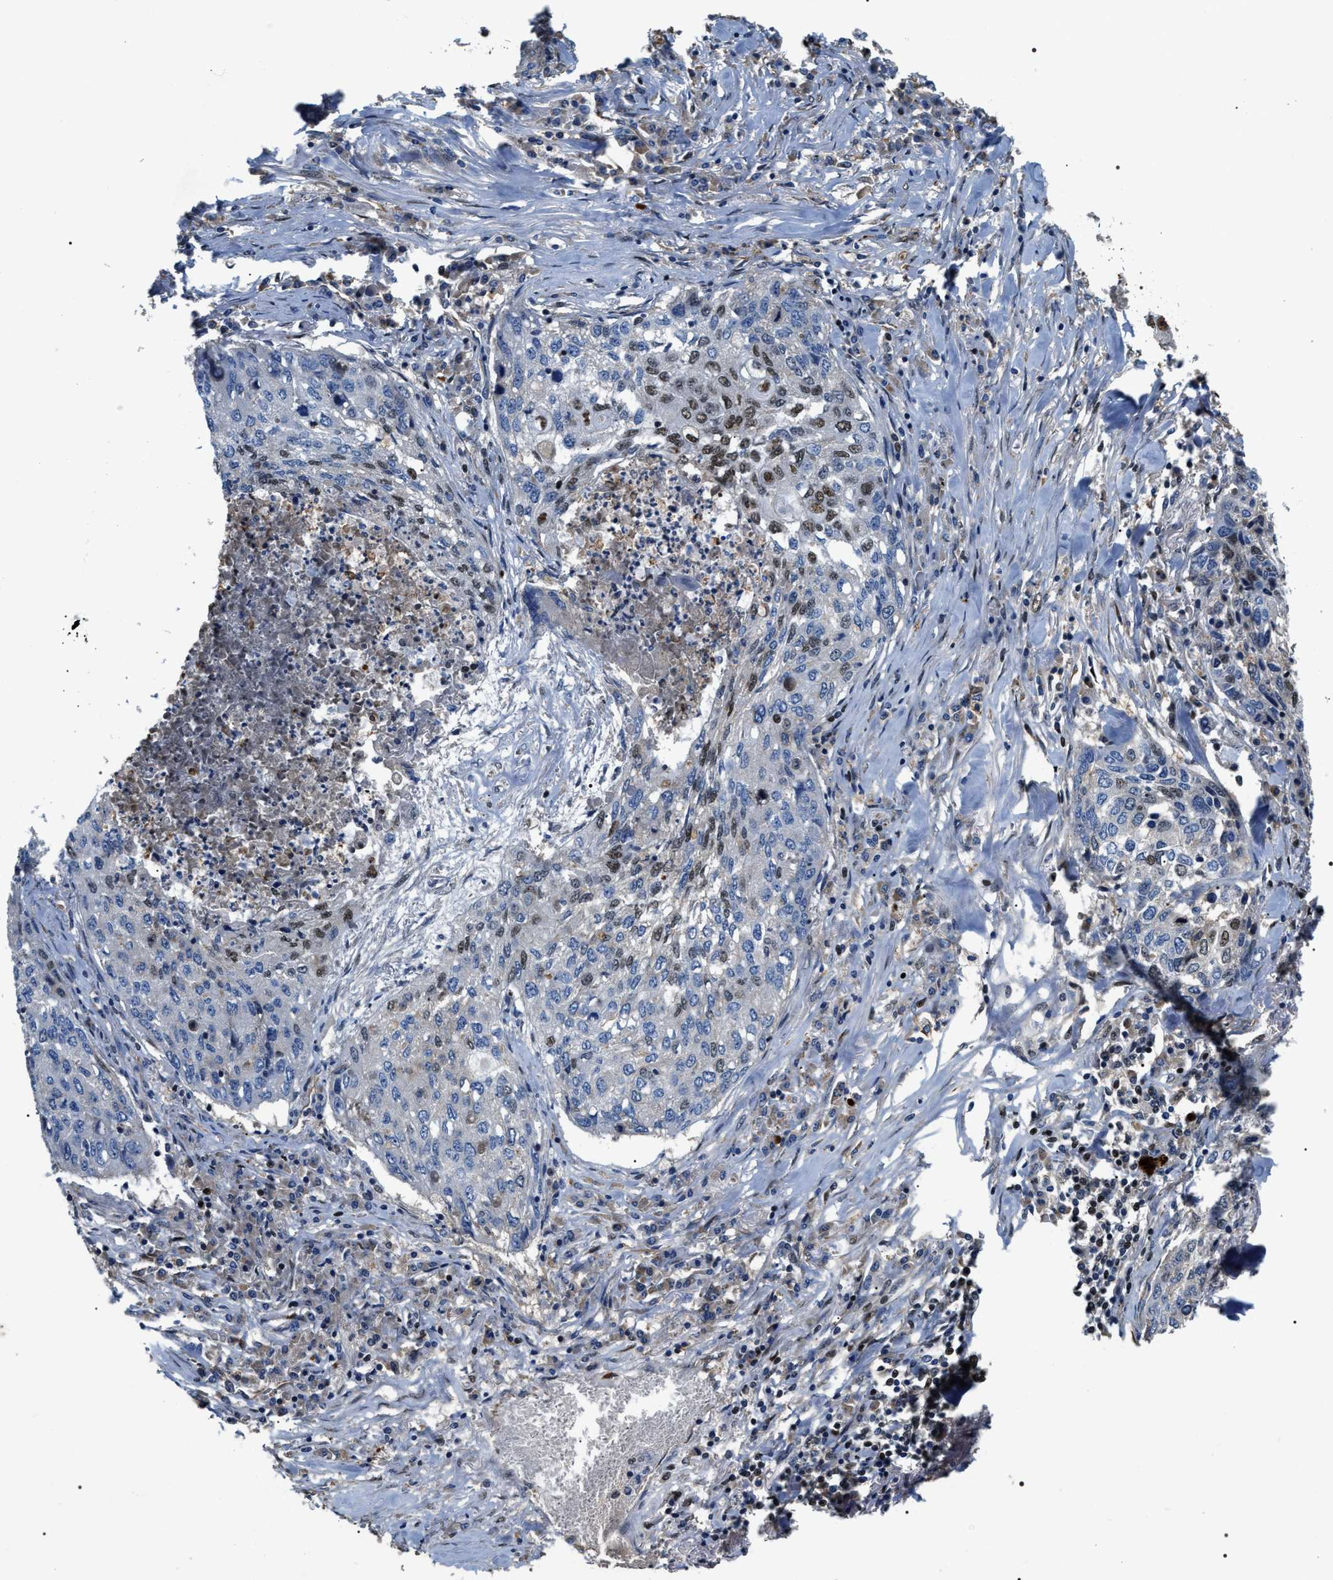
{"staining": {"intensity": "moderate", "quantity": "<25%", "location": "nuclear"}, "tissue": "lung cancer", "cell_type": "Tumor cells", "image_type": "cancer", "snomed": [{"axis": "morphology", "description": "Squamous cell carcinoma, NOS"}, {"axis": "topography", "description": "Lung"}], "caption": "A high-resolution micrograph shows immunohistochemistry (IHC) staining of lung squamous cell carcinoma, which shows moderate nuclear expression in approximately <25% of tumor cells. Nuclei are stained in blue.", "gene": "C7orf25", "patient": {"sex": "female", "age": 63}}